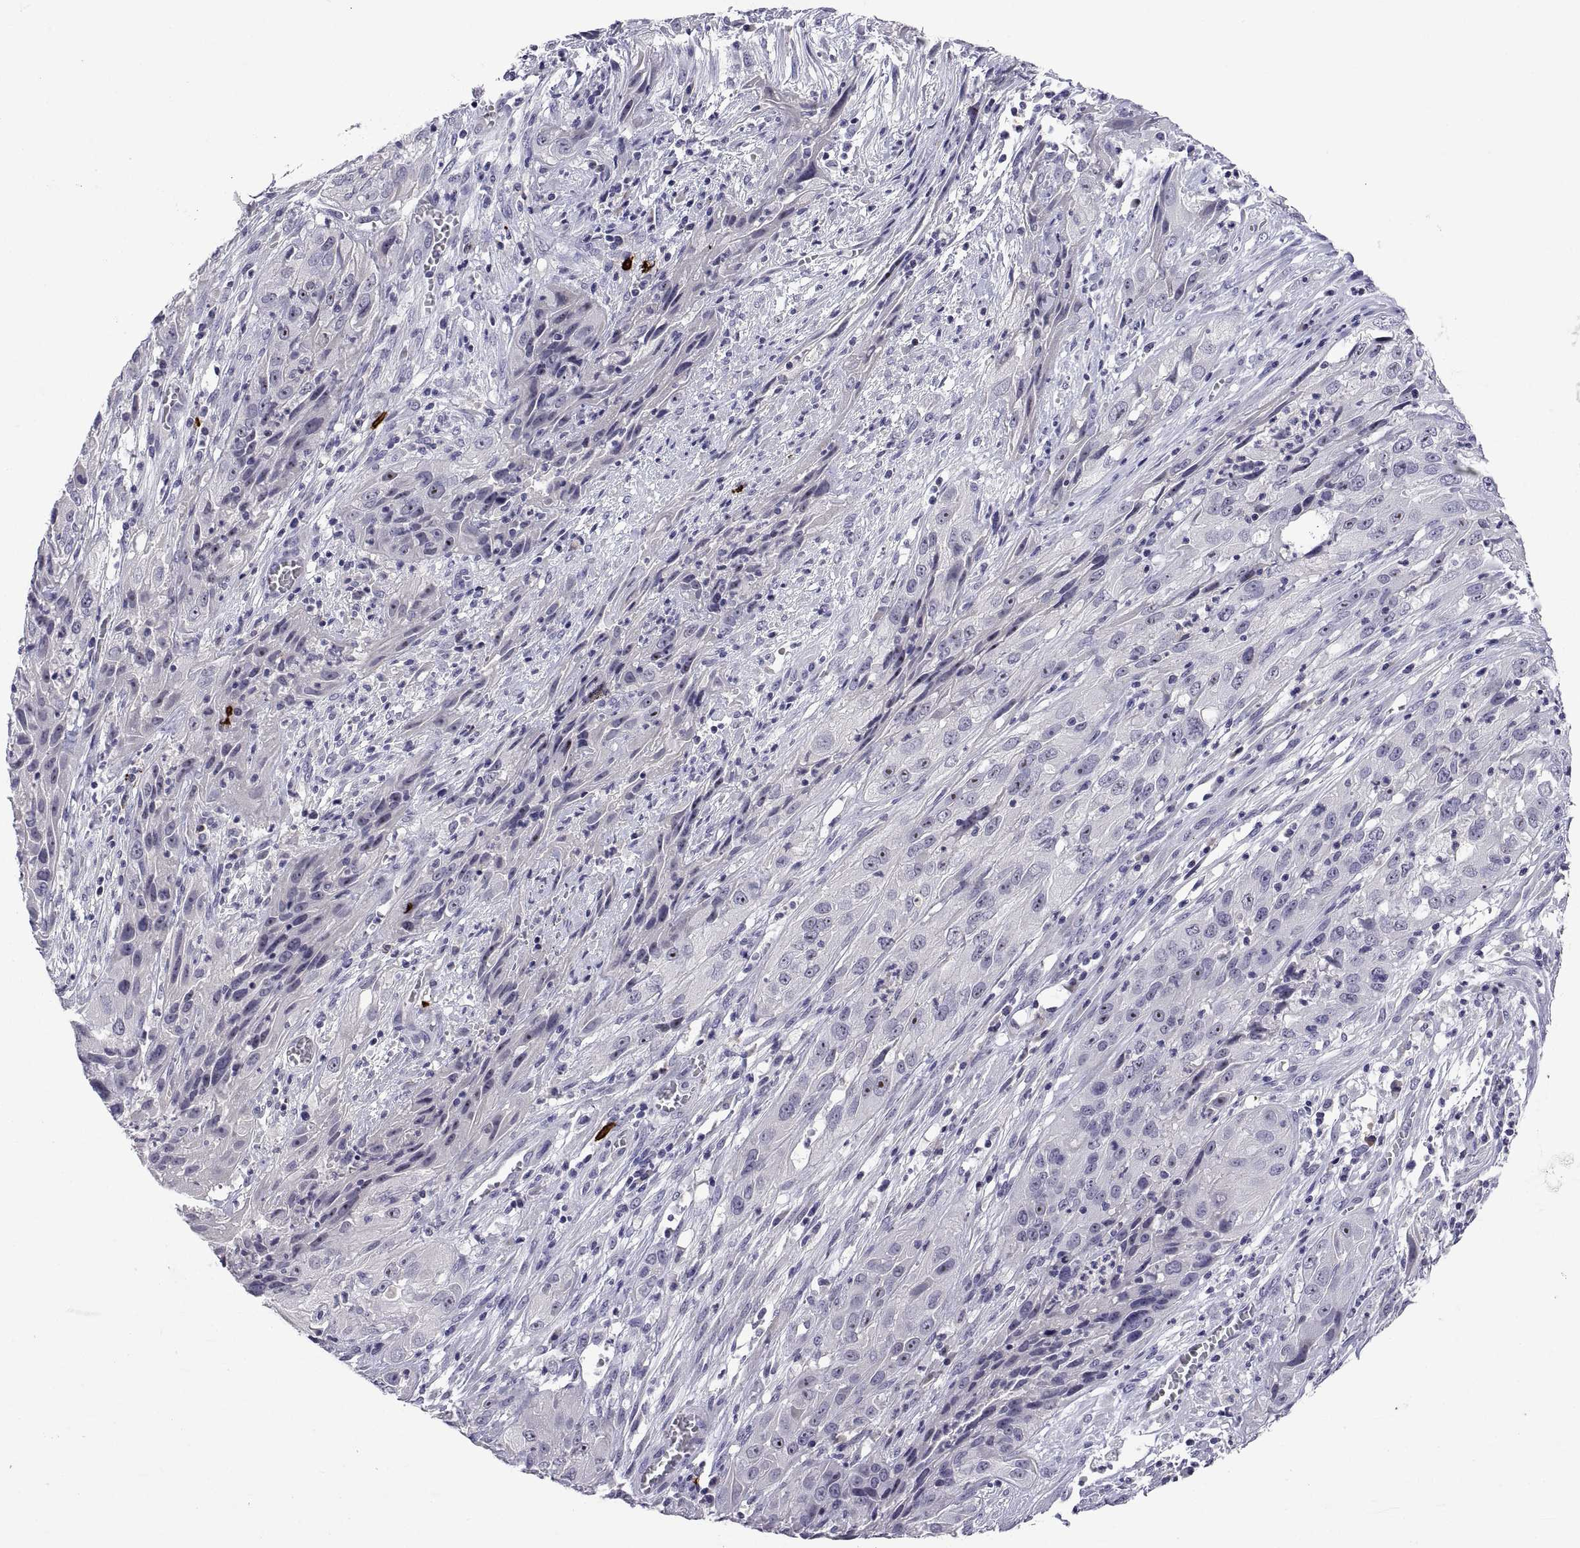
{"staining": {"intensity": "negative", "quantity": "none", "location": "none"}, "tissue": "cervical cancer", "cell_type": "Tumor cells", "image_type": "cancer", "snomed": [{"axis": "morphology", "description": "Squamous cell carcinoma, NOS"}, {"axis": "topography", "description": "Cervix"}], "caption": "DAB immunohistochemical staining of human cervical cancer (squamous cell carcinoma) demonstrates no significant positivity in tumor cells. (Stains: DAB (3,3'-diaminobenzidine) immunohistochemistry with hematoxylin counter stain, Microscopy: brightfield microscopy at high magnification).", "gene": "MS4A1", "patient": {"sex": "female", "age": 32}}